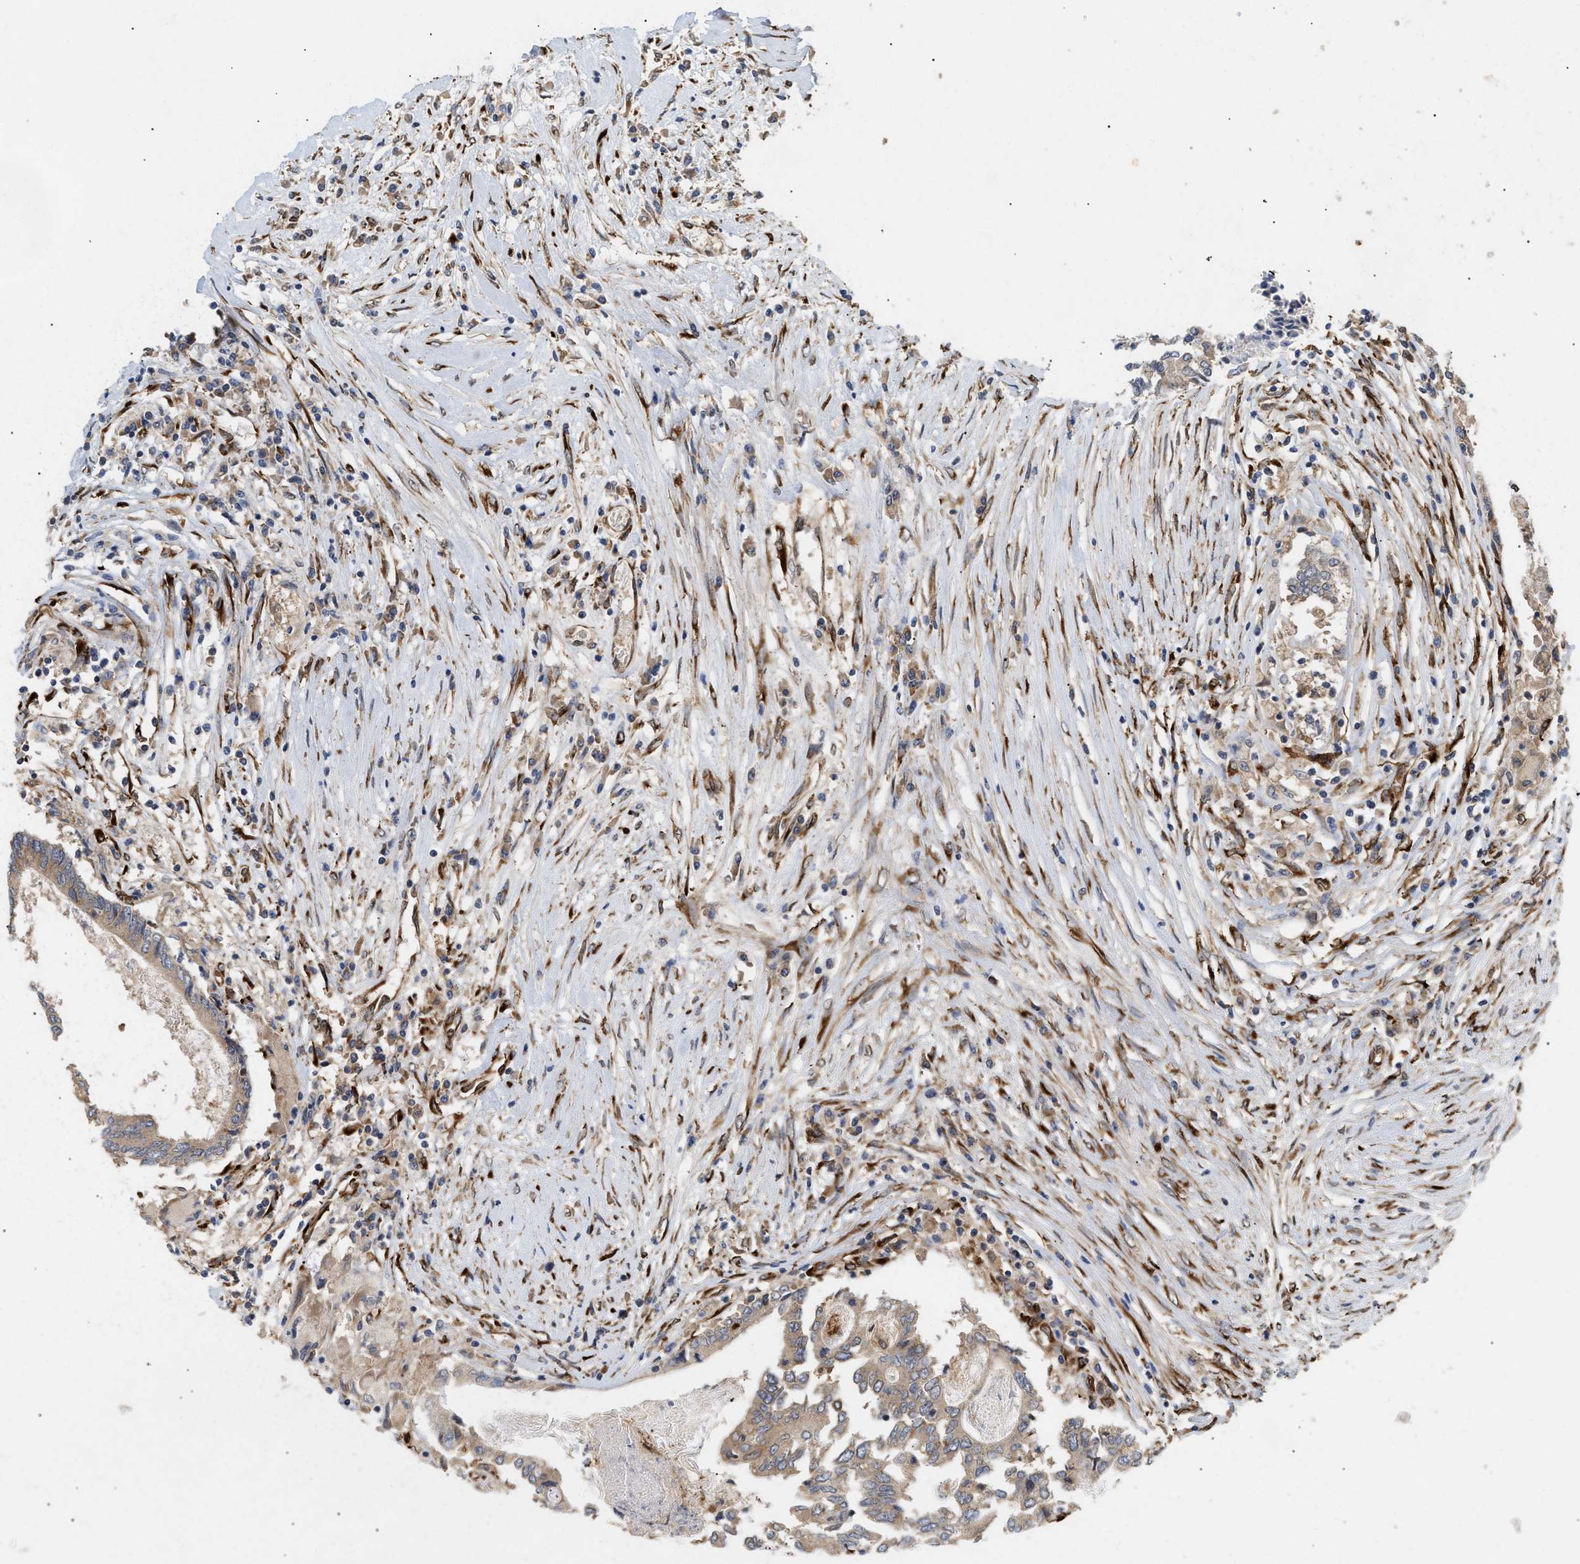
{"staining": {"intensity": "moderate", "quantity": ">75%", "location": "cytoplasmic/membranous"}, "tissue": "colorectal cancer", "cell_type": "Tumor cells", "image_type": "cancer", "snomed": [{"axis": "morphology", "description": "Adenocarcinoma, NOS"}, {"axis": "topography", "description": "Rectum"}], "caption": "Approximately >75% of tumor cells in colorectal cancer (adenocarcinoma) display moderate cytoplasmic/membranous protein positivity as visualized by brown immunohistochemical staining.", "gene": "PLCD1", "patient": {"sex": "male", "age": 63}}